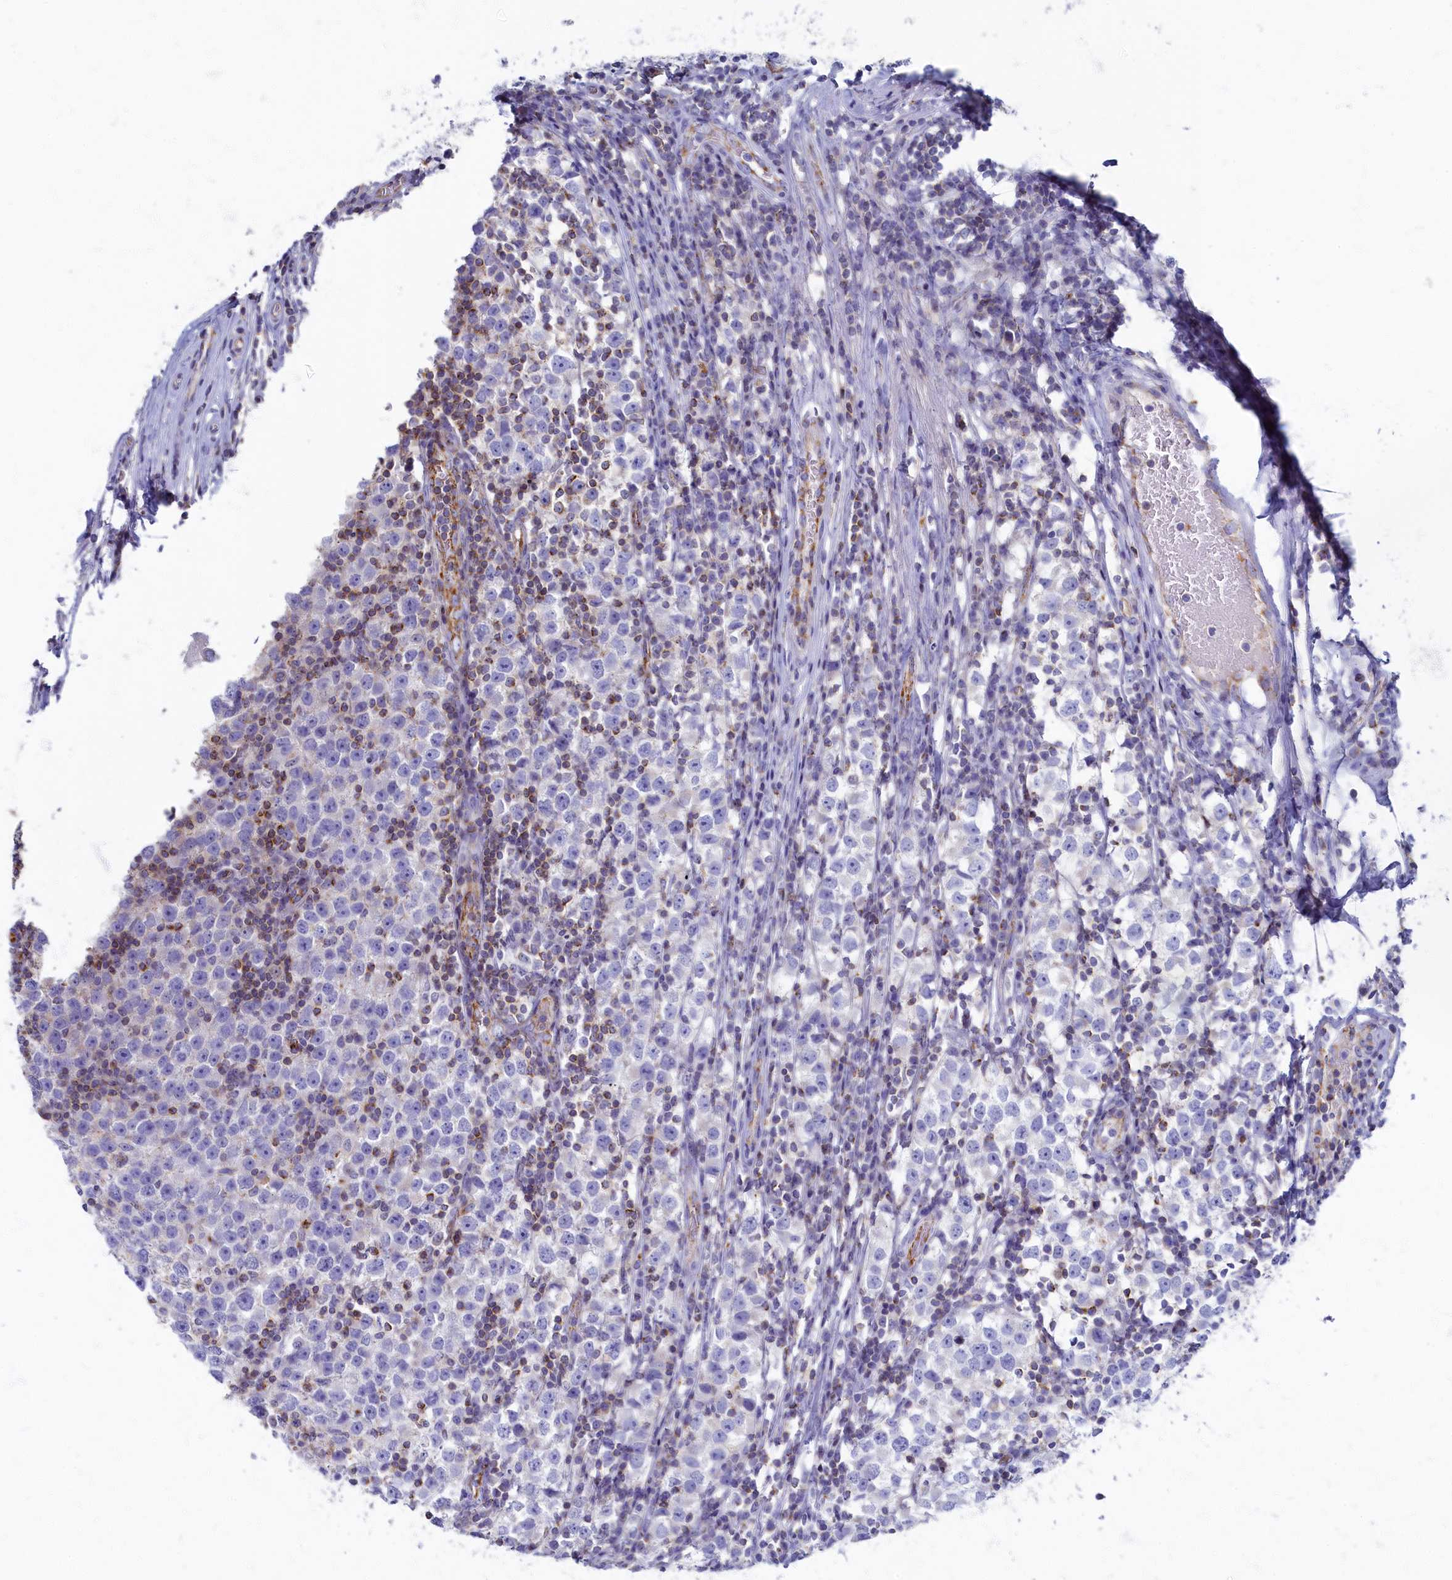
{"staining": {"intensity": "negative", "quantity": "none", "location": "none"}, "tissue": "testis cancer", "cell_type": "Tumor cells", "image_type": "cancer", "snomed": [{"axis": "morphology", "description": "Seminoma, NOS"}, {"axis": "topography", "description": "Testis"}], "caption": "Immunohistochemistry image of neoplastic tissue: testis cancer (seminoma) stained with DAB reveals no significant protein positivity in tumor cells.", "gene": "OCIAD2", "patient": {"sex": "male", "age": 65}}